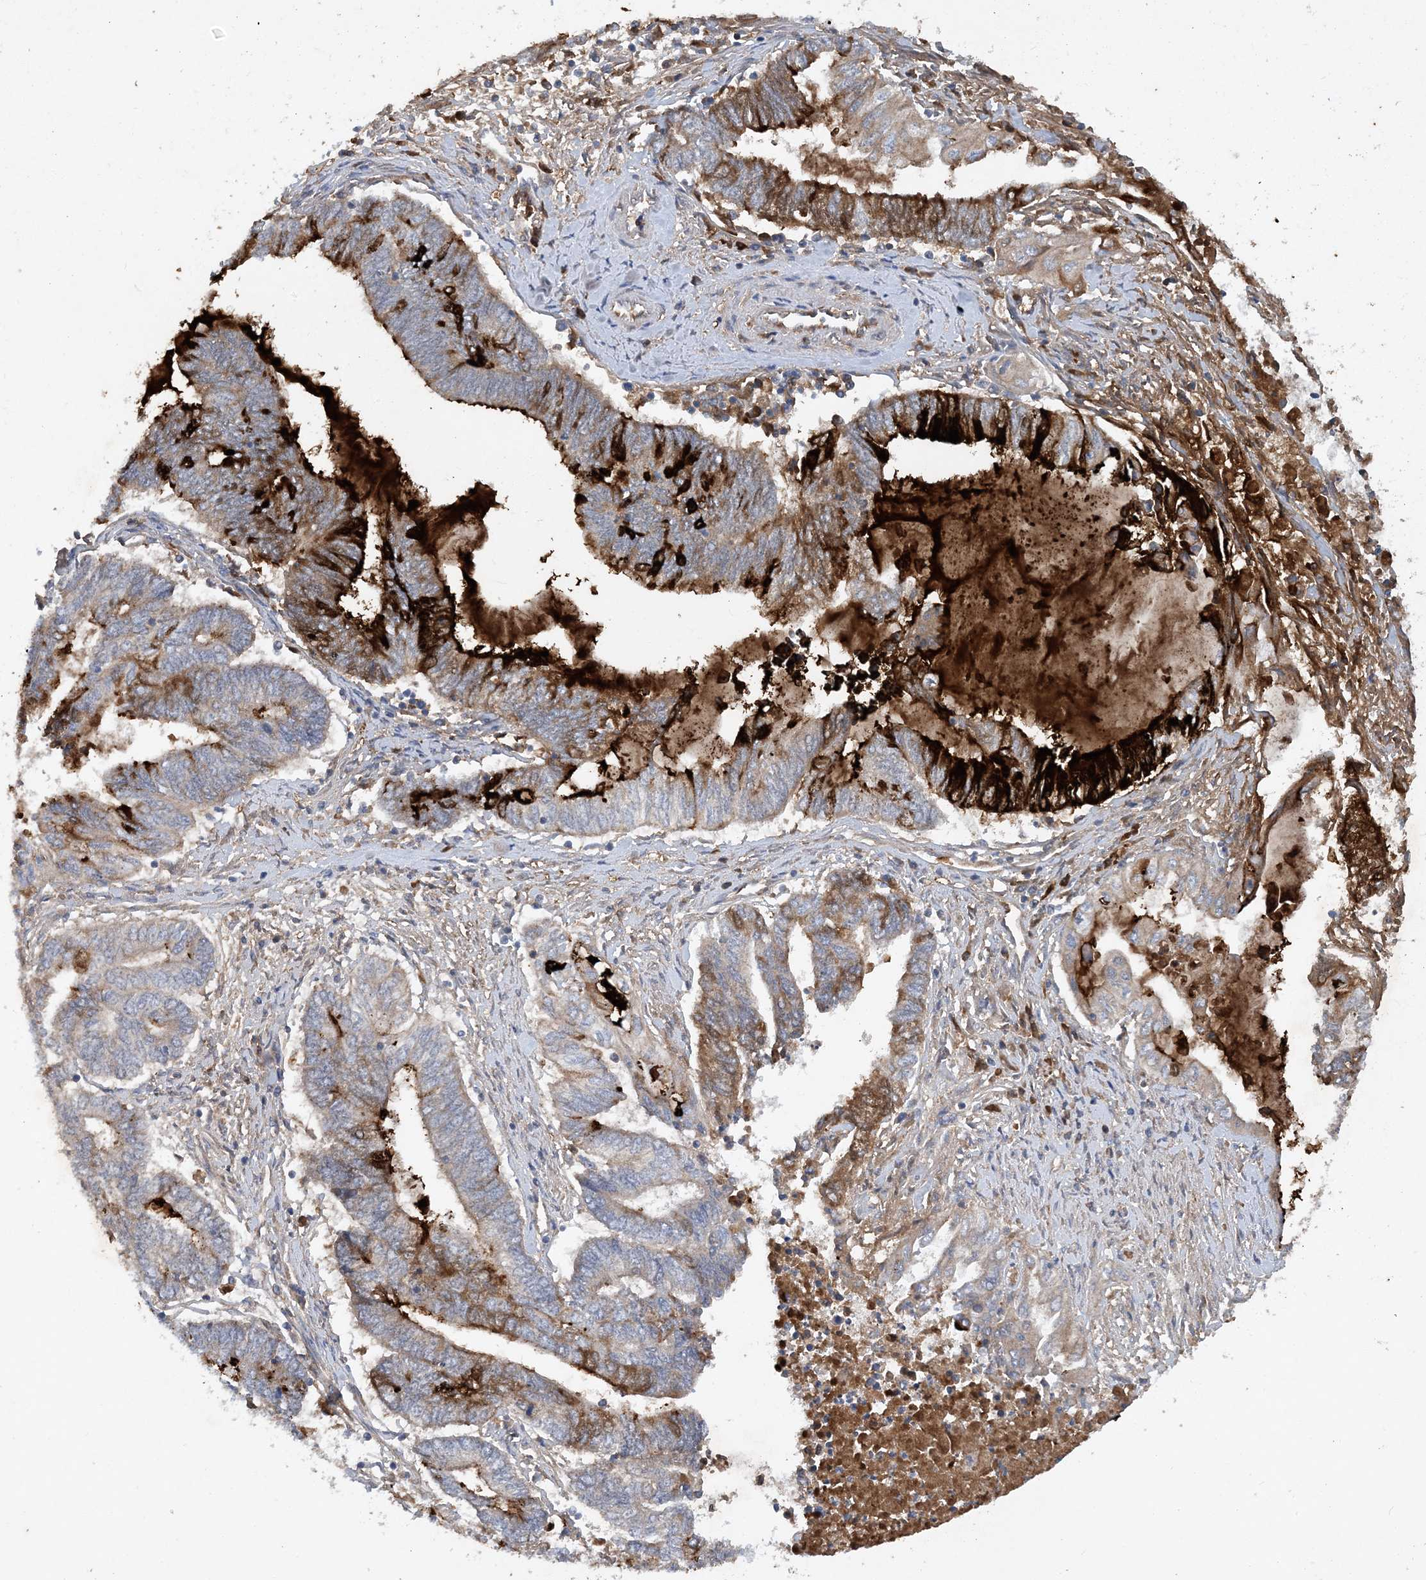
{"staining": {"intensity": "strong", "quantity": "<25%", "location": "cytoplasmic/membranous"}, "tissue": "endometrial cancer", "cell_type": "Tumor cells", "image_type": "cancer", "snomed": [{"axis": "morphology", "description": "Adenocarcinoma, NOS"}, {"axis": "topography", "description": "Uterus"}, {"axis": "topography", "description": "Endometrium"}], "caption": "The histopathology image reveals immunohistochemical staining of endometrial cancer. There is strong cytoplasmic/membranous positivity is appreciated in about <25% of tumor cells.", "gene": "STK19", "patient": {"sex": "female", "age": 70}}